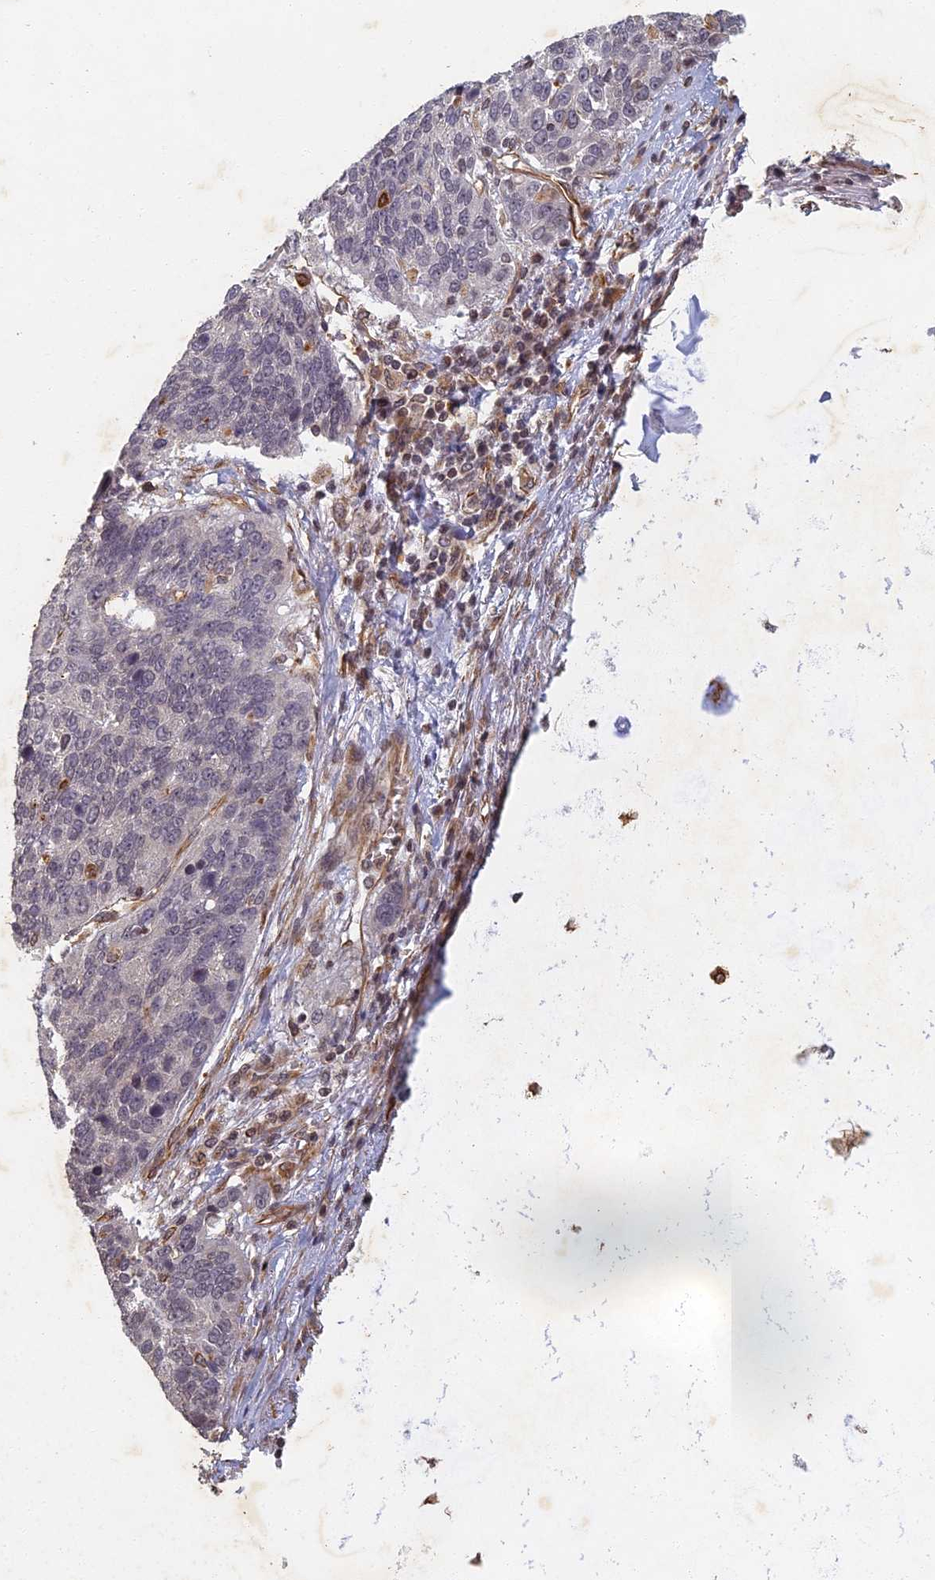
{"staining": {"intensity": "negative", "quantity": "none", "location": "none"}, "tissue": "lung cancer", "cell_type": "Tumor cells", "image_type": "cancer", "snomed": [{"axis": "morphology", "description": "Squamous cell carcinoma, NOS"}, {"axis": "topography", "description": "Lung"}], "caption": "Immunohistochemistry (IHC) histopathology image of neoplastic tissue: human squamous cell carcinoma (lung) stained with DAB (3,3'-diaminobenzidine) shows no significant protein positivity in tumor cells.", "gene": "ABCB10", "patient": {"sex": "male", "age": 66}}